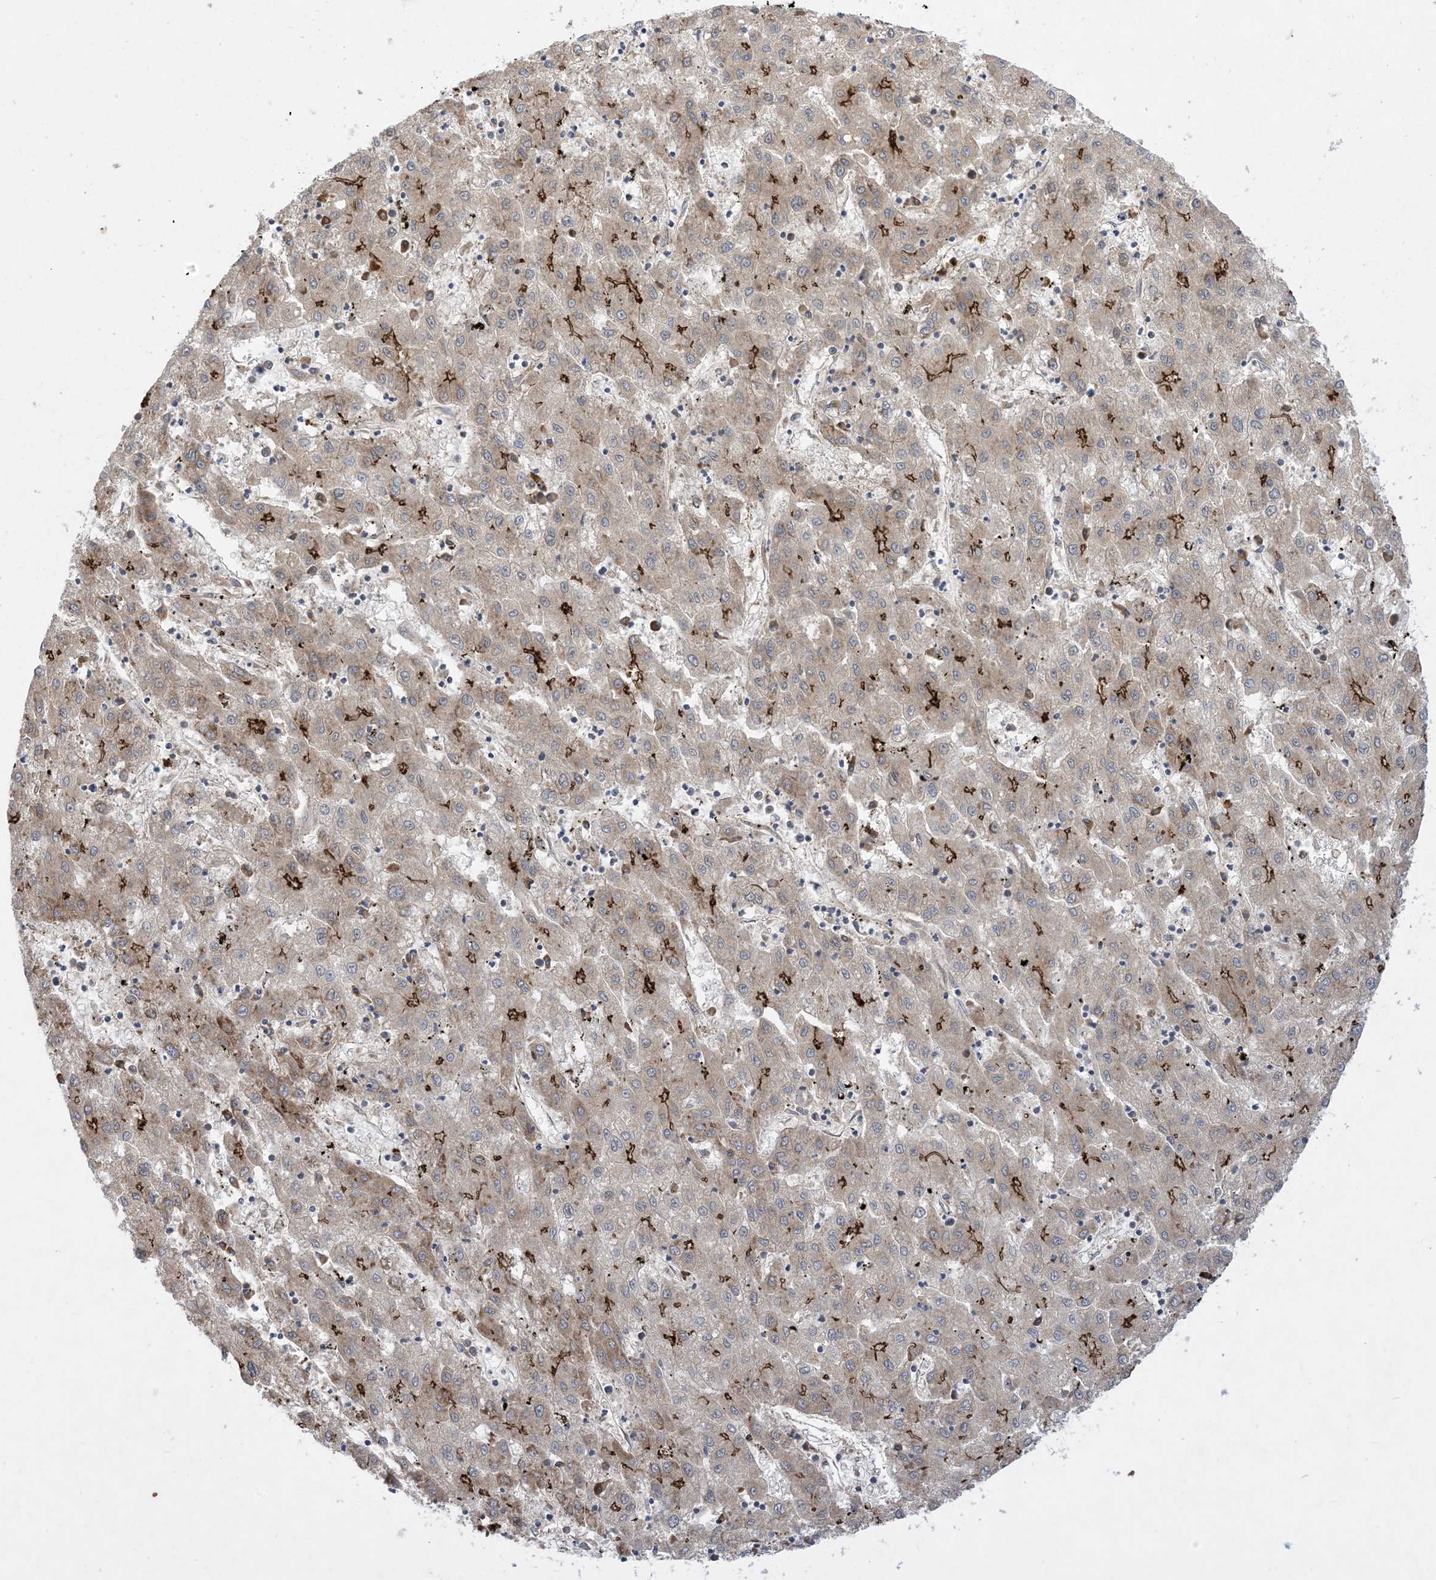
{"staining": {"intensity": "strong", "quantity": "<25%", "location": "cytoplasmic/membranous"}, "tissue": "liver cancer", "cell_type": "Tumor cells", "image_type": "cancer", "snomed": [{"axis": "morphology", "description": "Carcinoma, Hepatocellular, NOS"}, {"axis": "topography", "description": "Liver"}], "caption": "Immunohistochemical staining of hepatocellular carcinoma (liver) exhibits strong cytoplasmic/membranous protein expression in approximately <25% of tumor cells.", "gene": "OTOP1", "patient": {"sex": "male", "age": 72}}